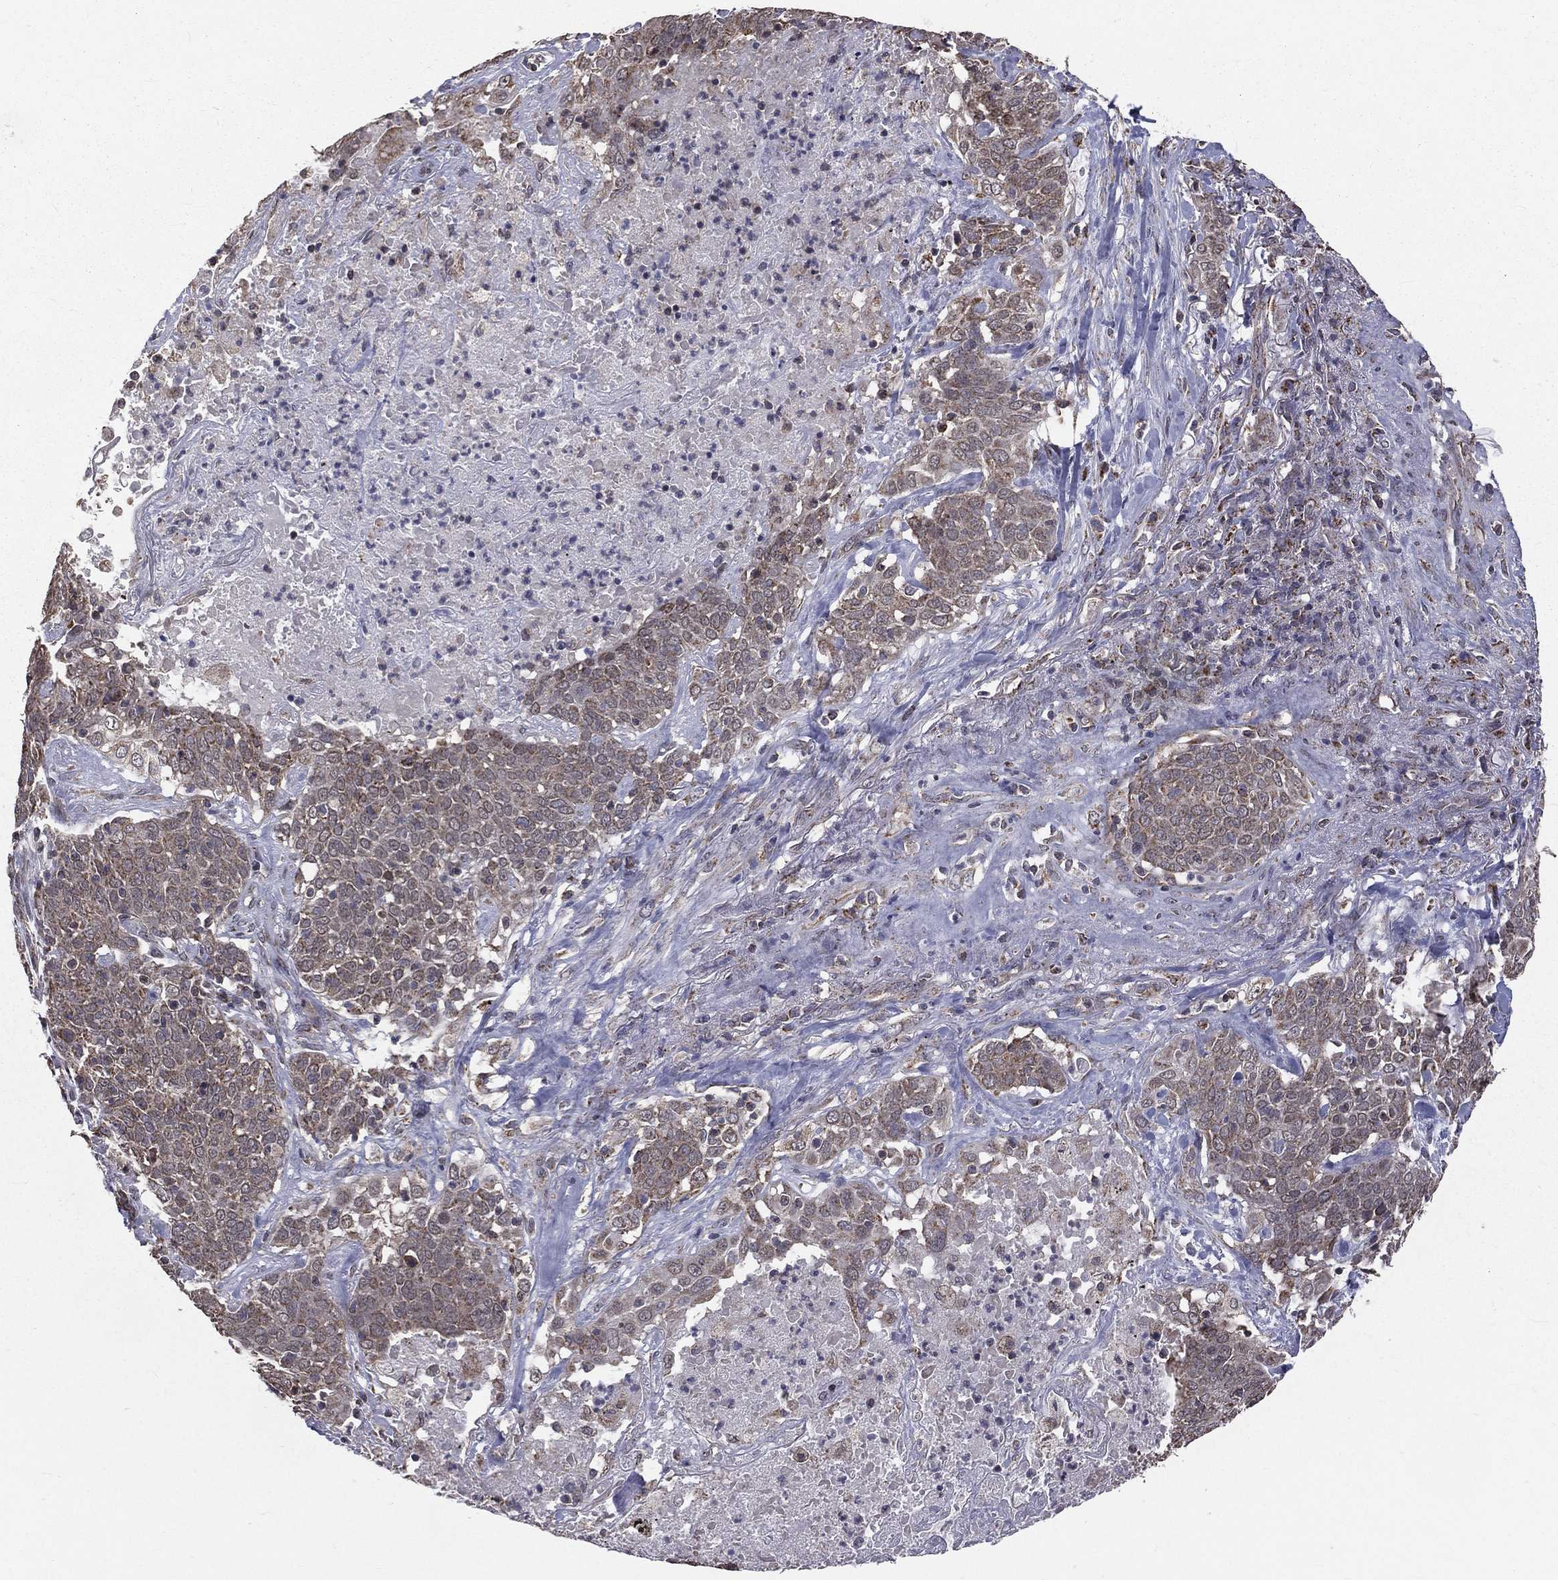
{"staining": {"intensity": "weak", "quantity": "25%-75%", "location": "cytoplasmic/membranous"}, "tissue": "lung cancer", "cell_type": "Tumor cells", "image_type": "cancer", "snomed": [{"axis": "morphology", "description": "Squamous cell carcinoma, NOS"}, {"axis": "topography", "description": "Lung"}], "caption": "Tumor cells demonstrate low levels of weak cytoplasmic/membranous expression in about 25%-75% of cells in lung squamous cell carcinoma.", "gene": "MRPL46", "patient": {"sex": "male", "age": 82}}